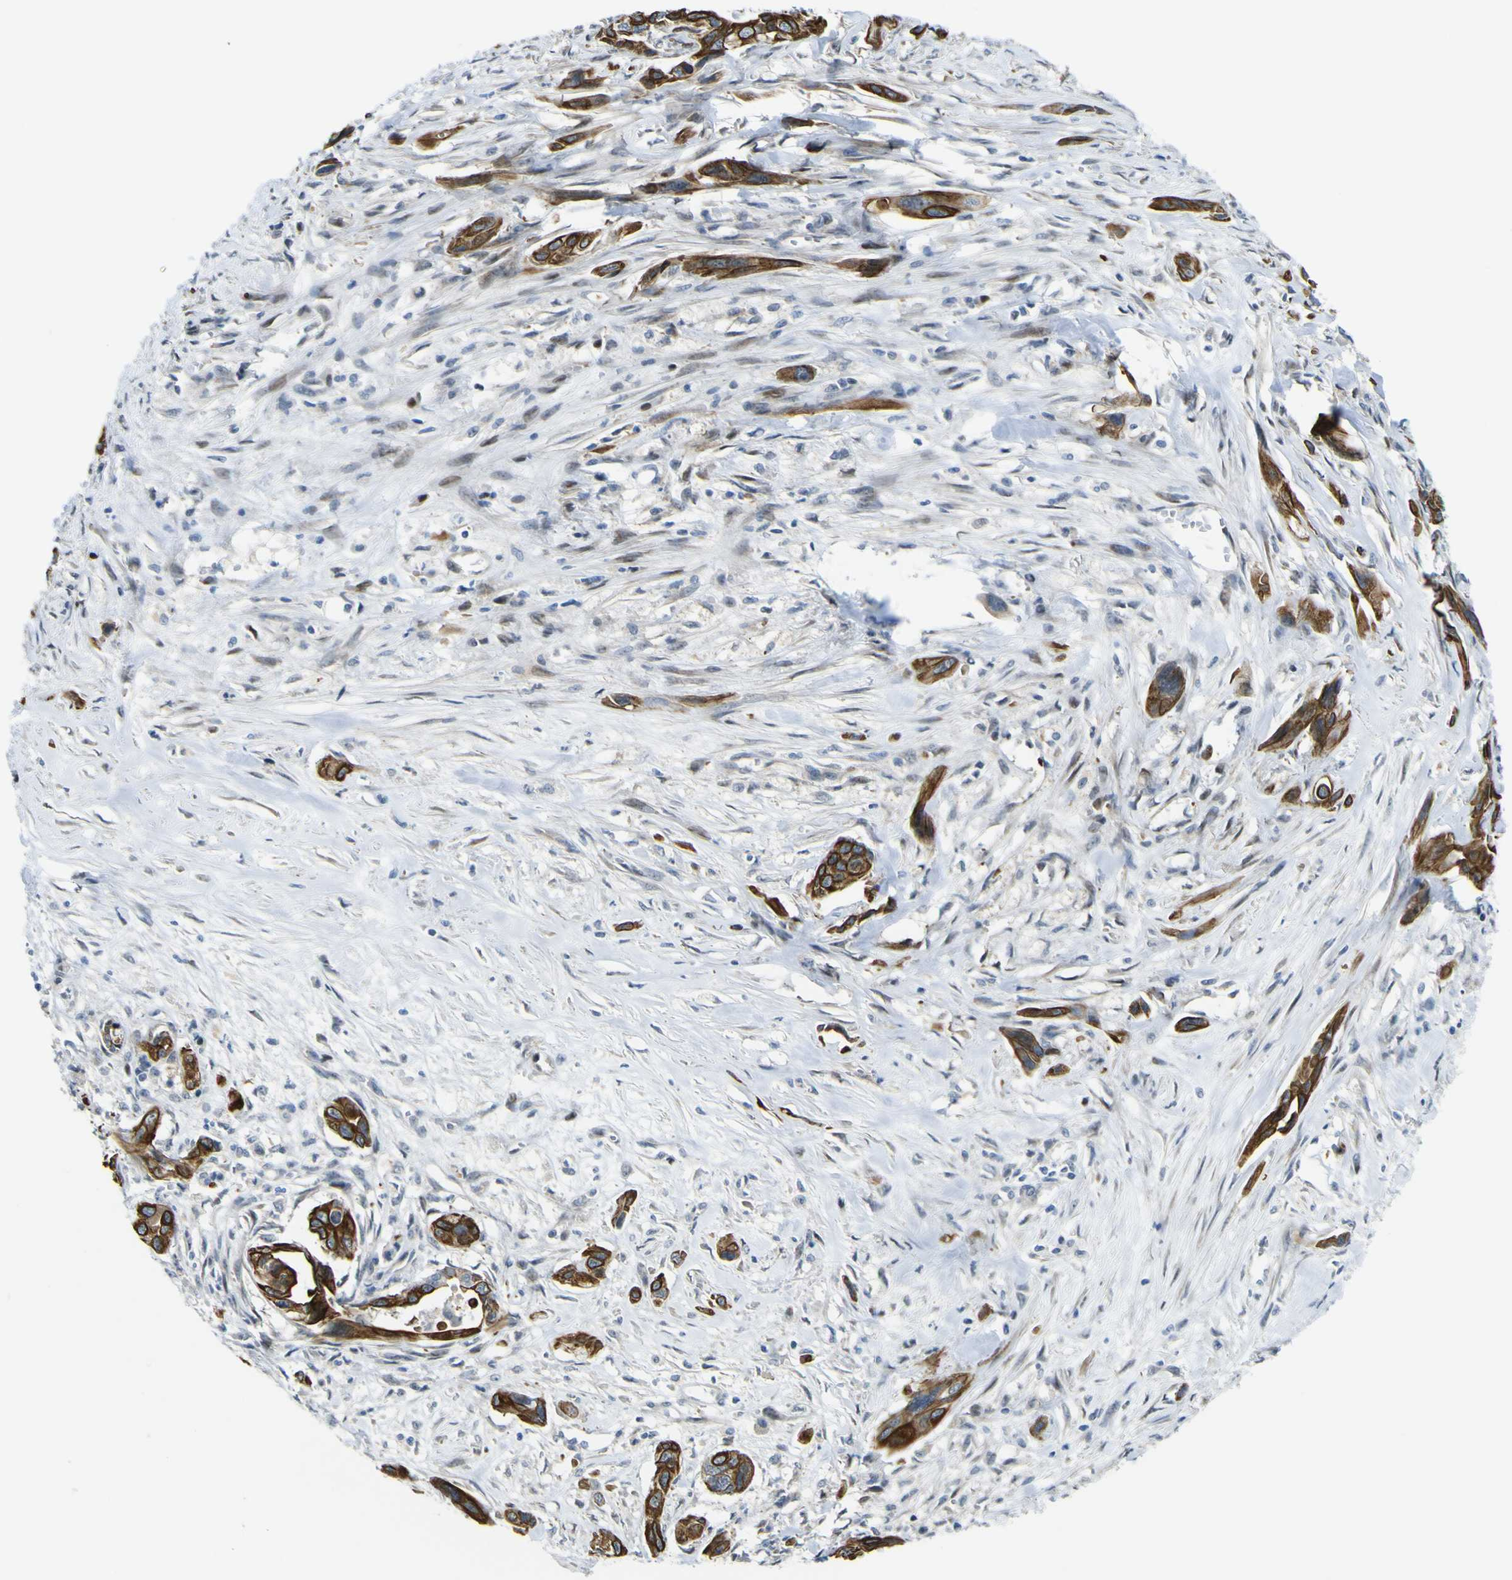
{"staining": {"intensity": "strong", "quantity": ">75%", "location": "cytoplasmic/membranous"}, "tissue": "pancreatic cancer", "cell_type": "Tumor cells", "image_type": "cancer", "snomed": [{"axis": "morphology", "description": "Adenocarcinoma, NOS"}, {"axis": "topography", "description": "Pancreas"}], "caption": "Adenocarcinoma (pancreatic) stained with a protein marker displays strong staining in tumor cells.", "gene": "KDM7A", "patient": {"sex": "male", "age": 73}}